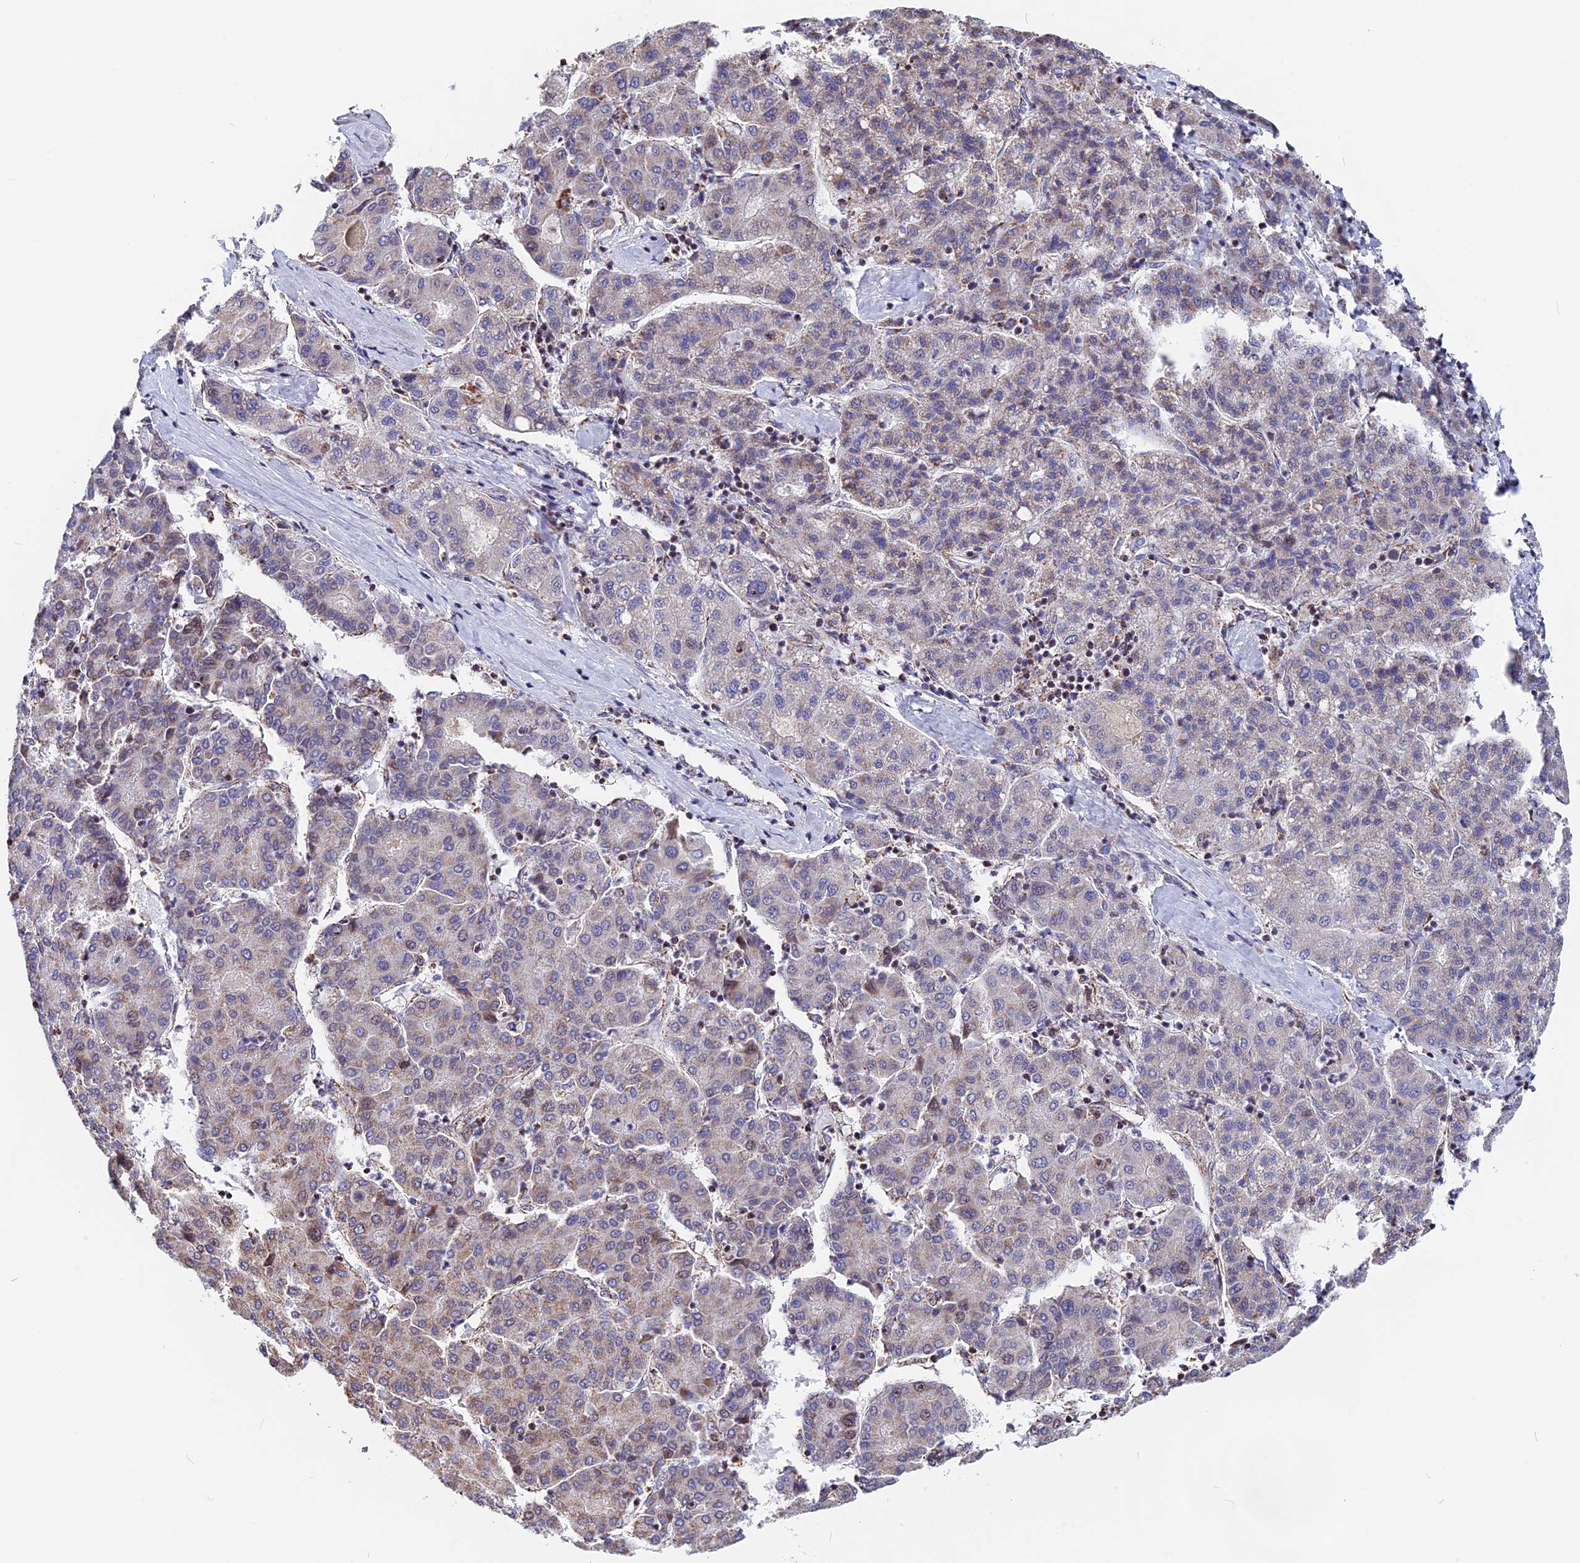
{"staining": {"intensity": "weak", "quantity": "25%-75%", "location": "cytoplasmic/membranous"}, "tissue": "liver cancer", "cell_type": "Tumor cells", "image_type": "cancer", "snomed": [{"axis": "morphology", "description": "Carcinoma, Hepatocellular, NOS"}, {"axis": "topography", "description": "Liver"}], "caption": "Immunohistochemistry (IHC) staining of liver cancer, which exhibits low levels of weak cytoplasmic/membranous positivity in approximately 25%-75% of tumor cells indicating weak cytoplasmic/membranous protein expression. The staining was performed using DAB (3,3'-diaminobenzidine) (brown) for protein detection and nuclei were counterstained in hematoxylin (blue).", "gene": "FAM174C", "patient": {"sex": "male", "age": 65}}